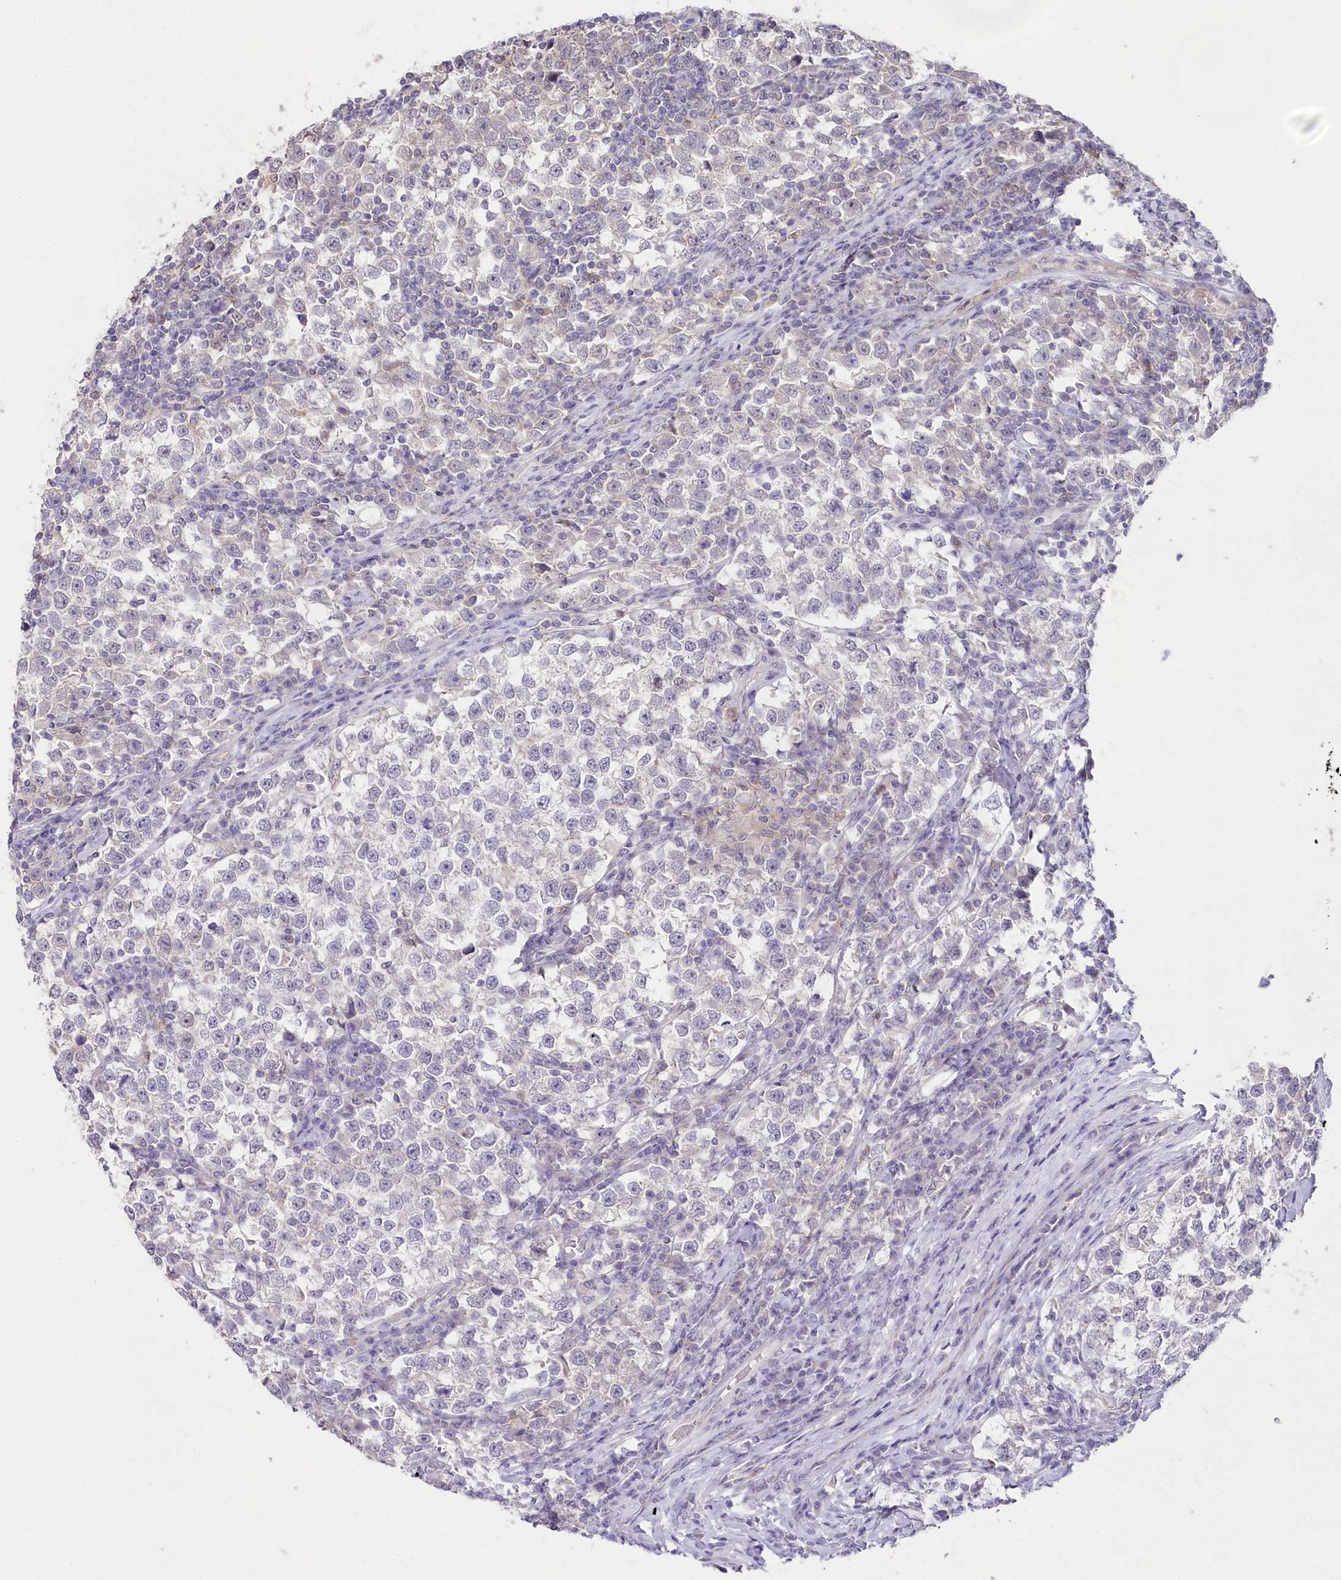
{"staining": {"intensity": "negative", "quantity": "none", "location": "none"}, "tissue": "testis cancer", "cell_type": "Tumor cells", "image_type": "cancer", "snomed": [{"axis": "morphology", "description": "Normal tissue, NOS"}, {"axis": "morphology", "description": "Seminoma, NOS"}, {"axis": "topography", "description": "Testis"}], "caption": "There is no significant staining in tumor cells of seminoma (testis).", "gene": "SLC6A11", "patient": {"sex": "male", "age": 43}}